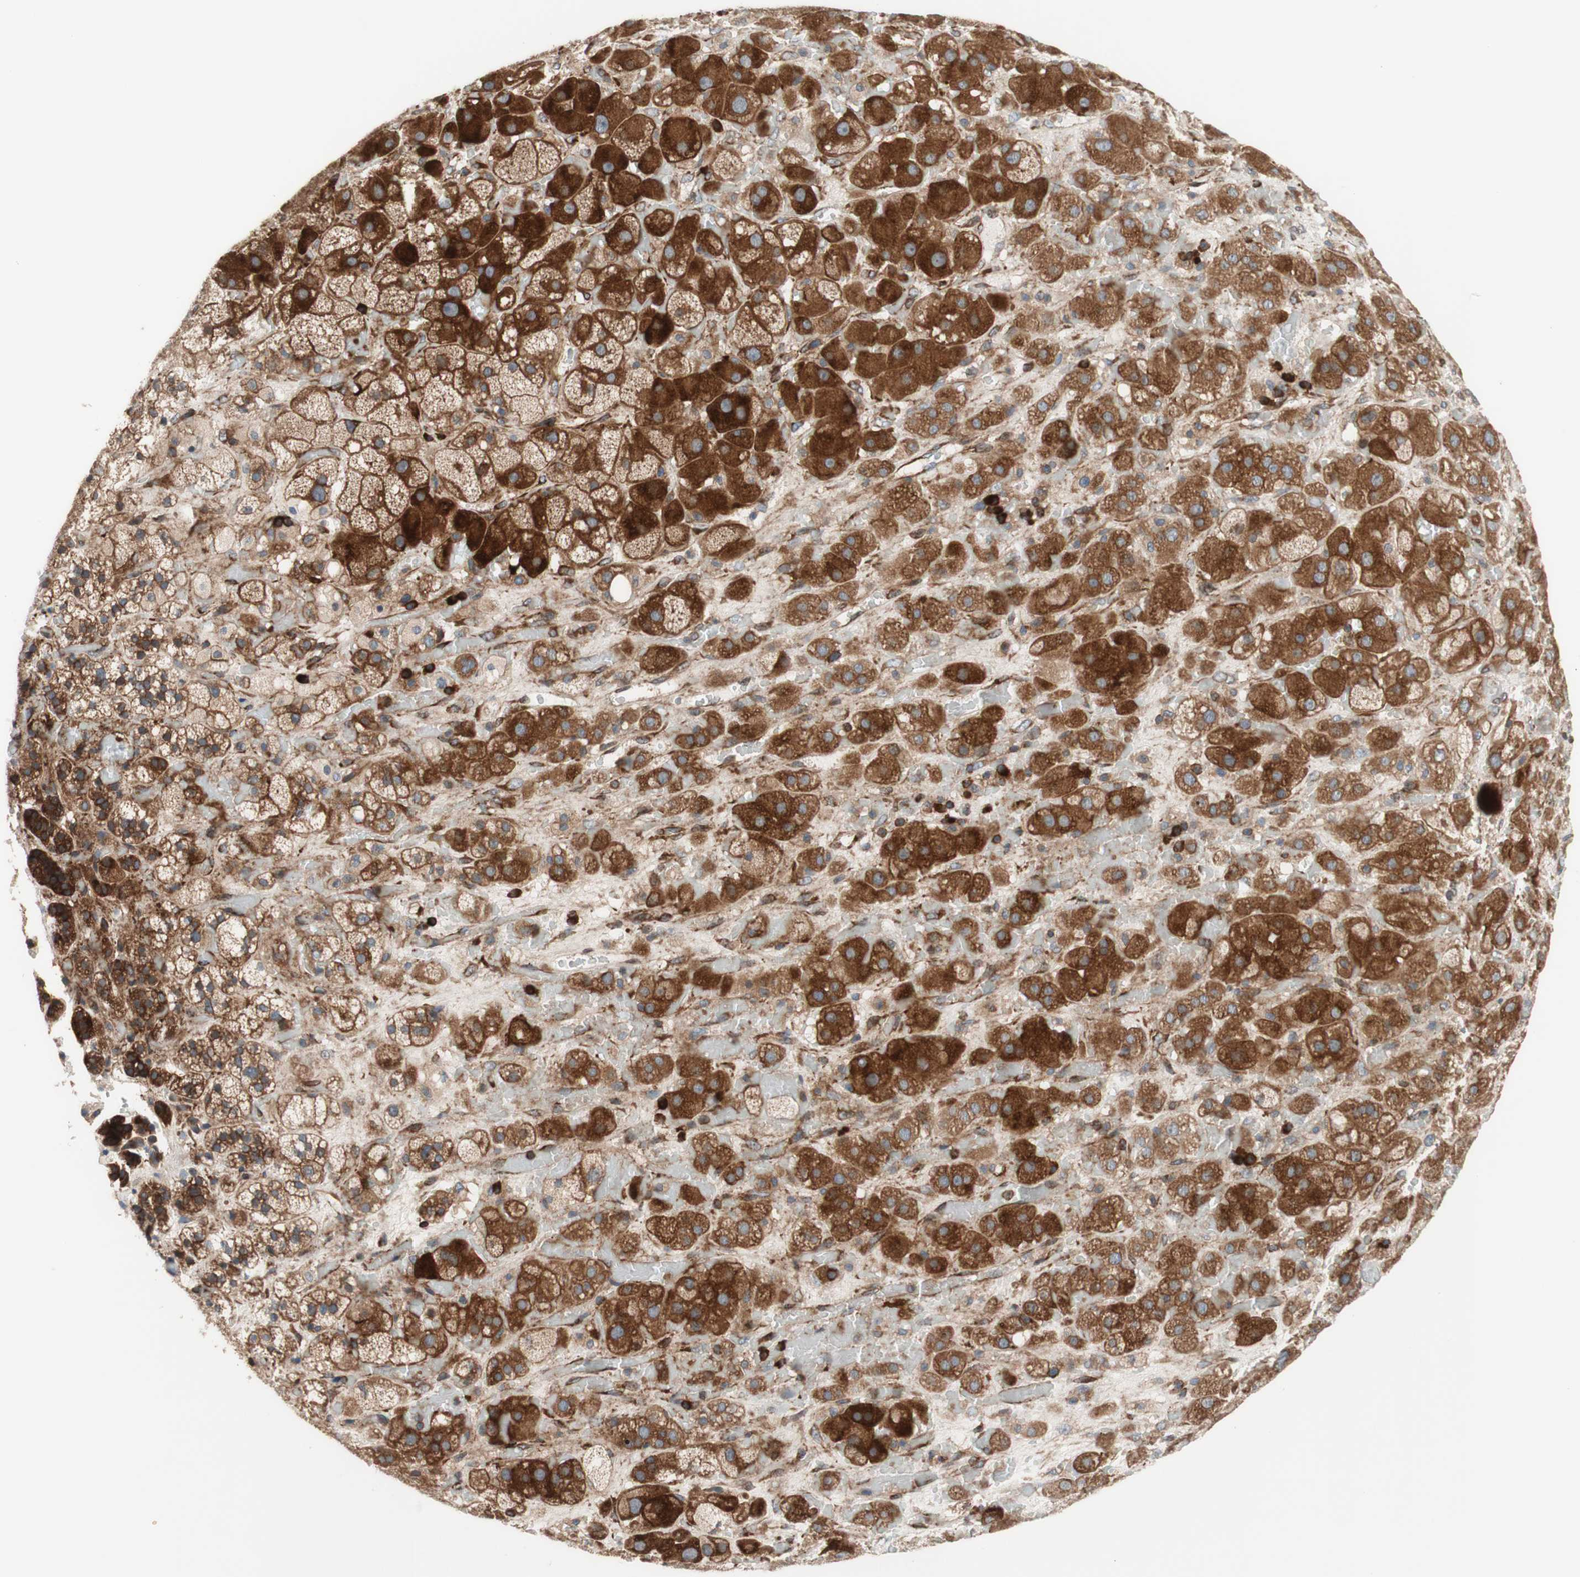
{"staining": {"intensity": "moderate", "quantity": ">75%", "location": "cytoplasmic/membranous"}, "tissue": "adrenal gland", "cell_type": "Glandular cells", "image_type": "normal", "snomed": [{"axis": "morphology", "description": "Normal tissue, NOS"}, {"axis": "topography", "description": "Adrenal gland"}], "caption": "Immunohistochemical staining of benign adrenal gland reveals >75% levels of moderate cytoplasmic/membranous protein staining in about >75% of glandular cells.", "gene": "CCN4", "patient": {"sex": "female", "age": 47}}